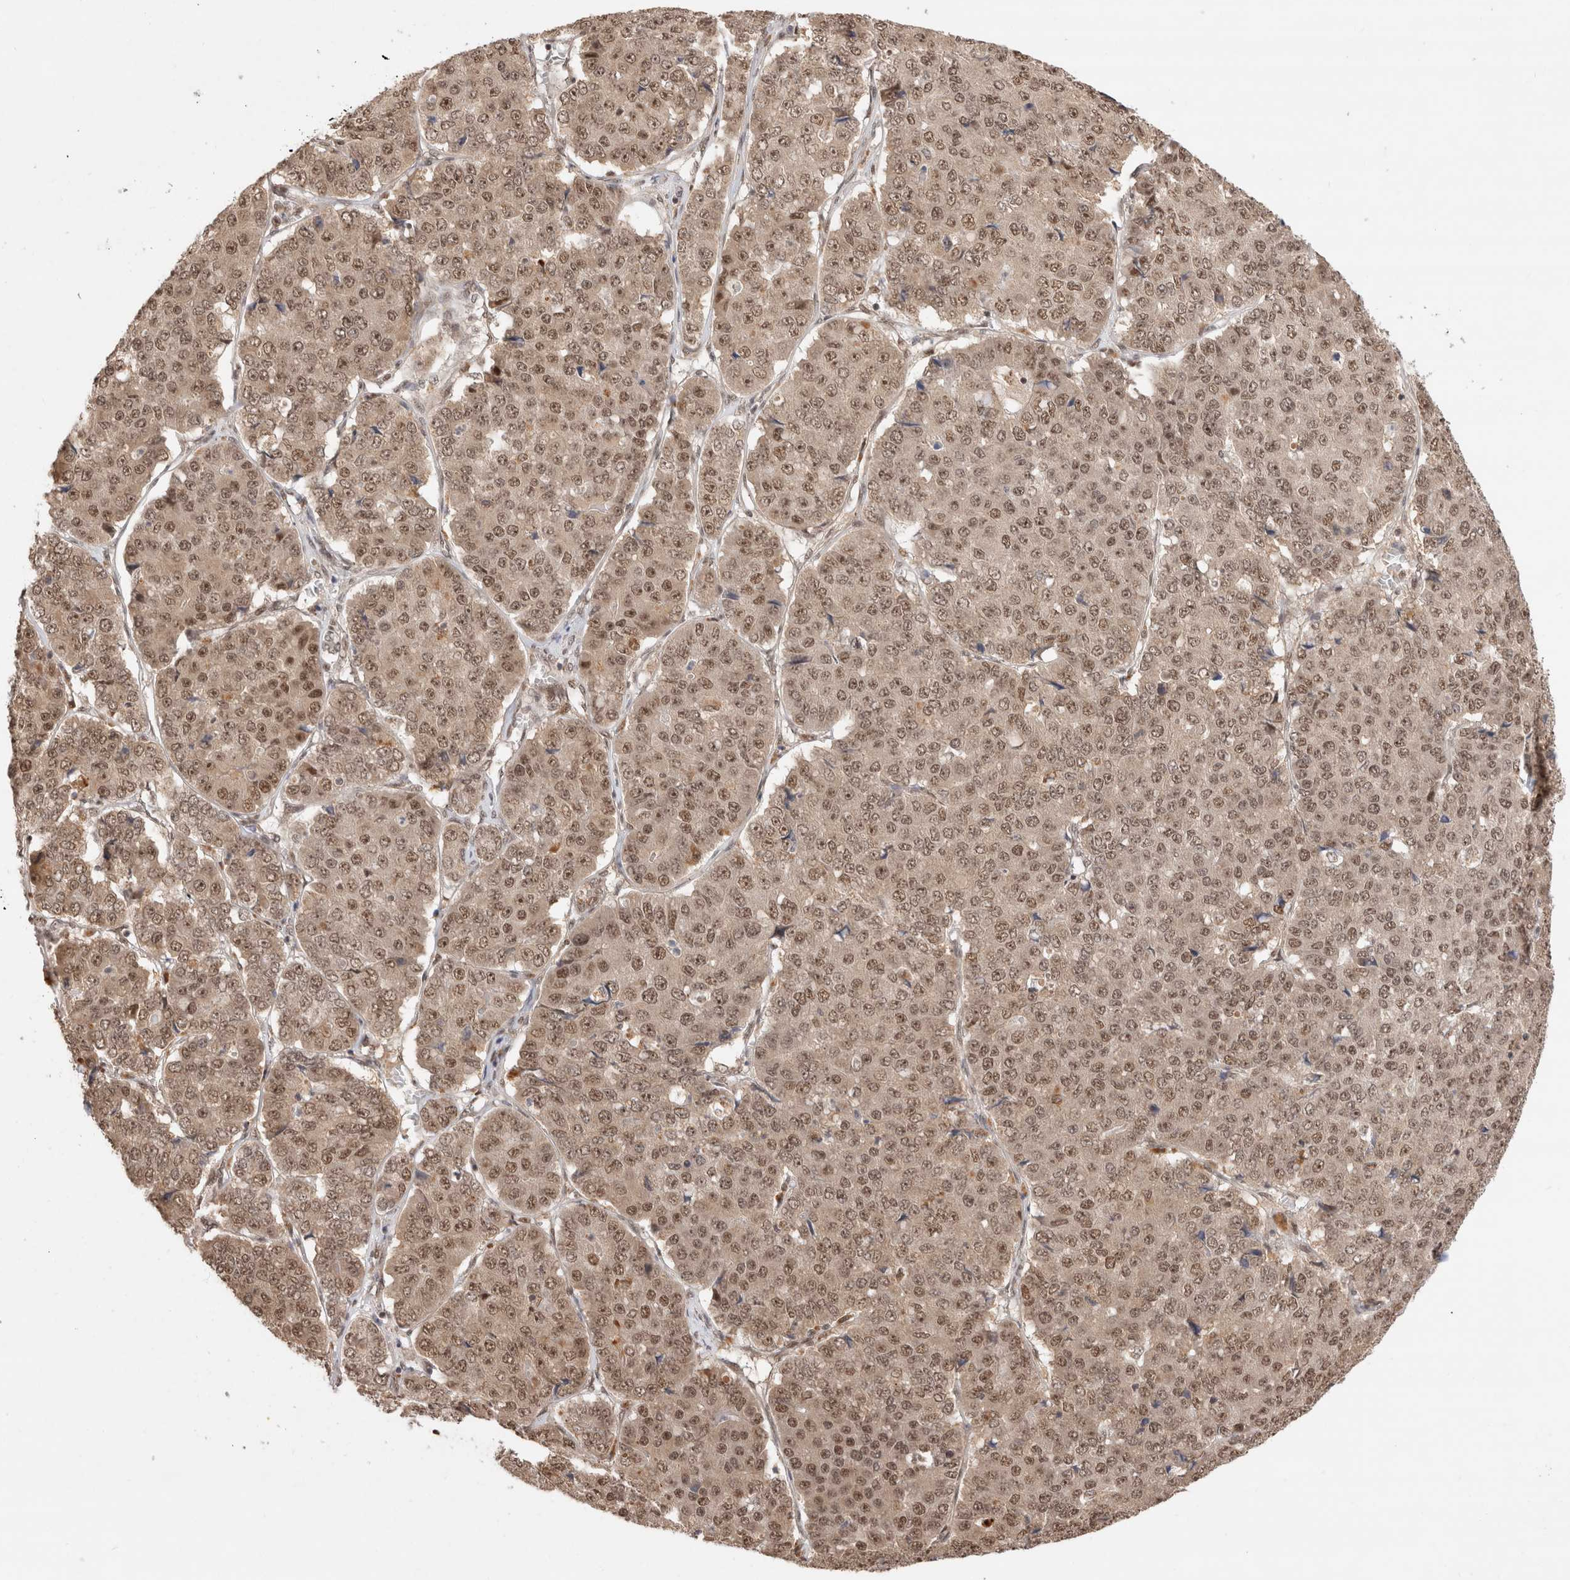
{"staining": {"intensity": "moderate", "quantity": ">75%", "location": "nuclear"}, "tissue": "pancreatic cancer", "cell_type": "Tumor cells", "image_type": "cancer", "snomed": [{"axis": "morphology", "description": "Adenocarcinoma, NOS"}, {"axis": "topography", "description": "Pancreas"}], "caption": "Tumor cells reveal moderate nuclear expression in about >75% of cells in pancreatic cancer.", "gene": "MPHOSPH6", "patient": {"sex": "male", "age": 50}}